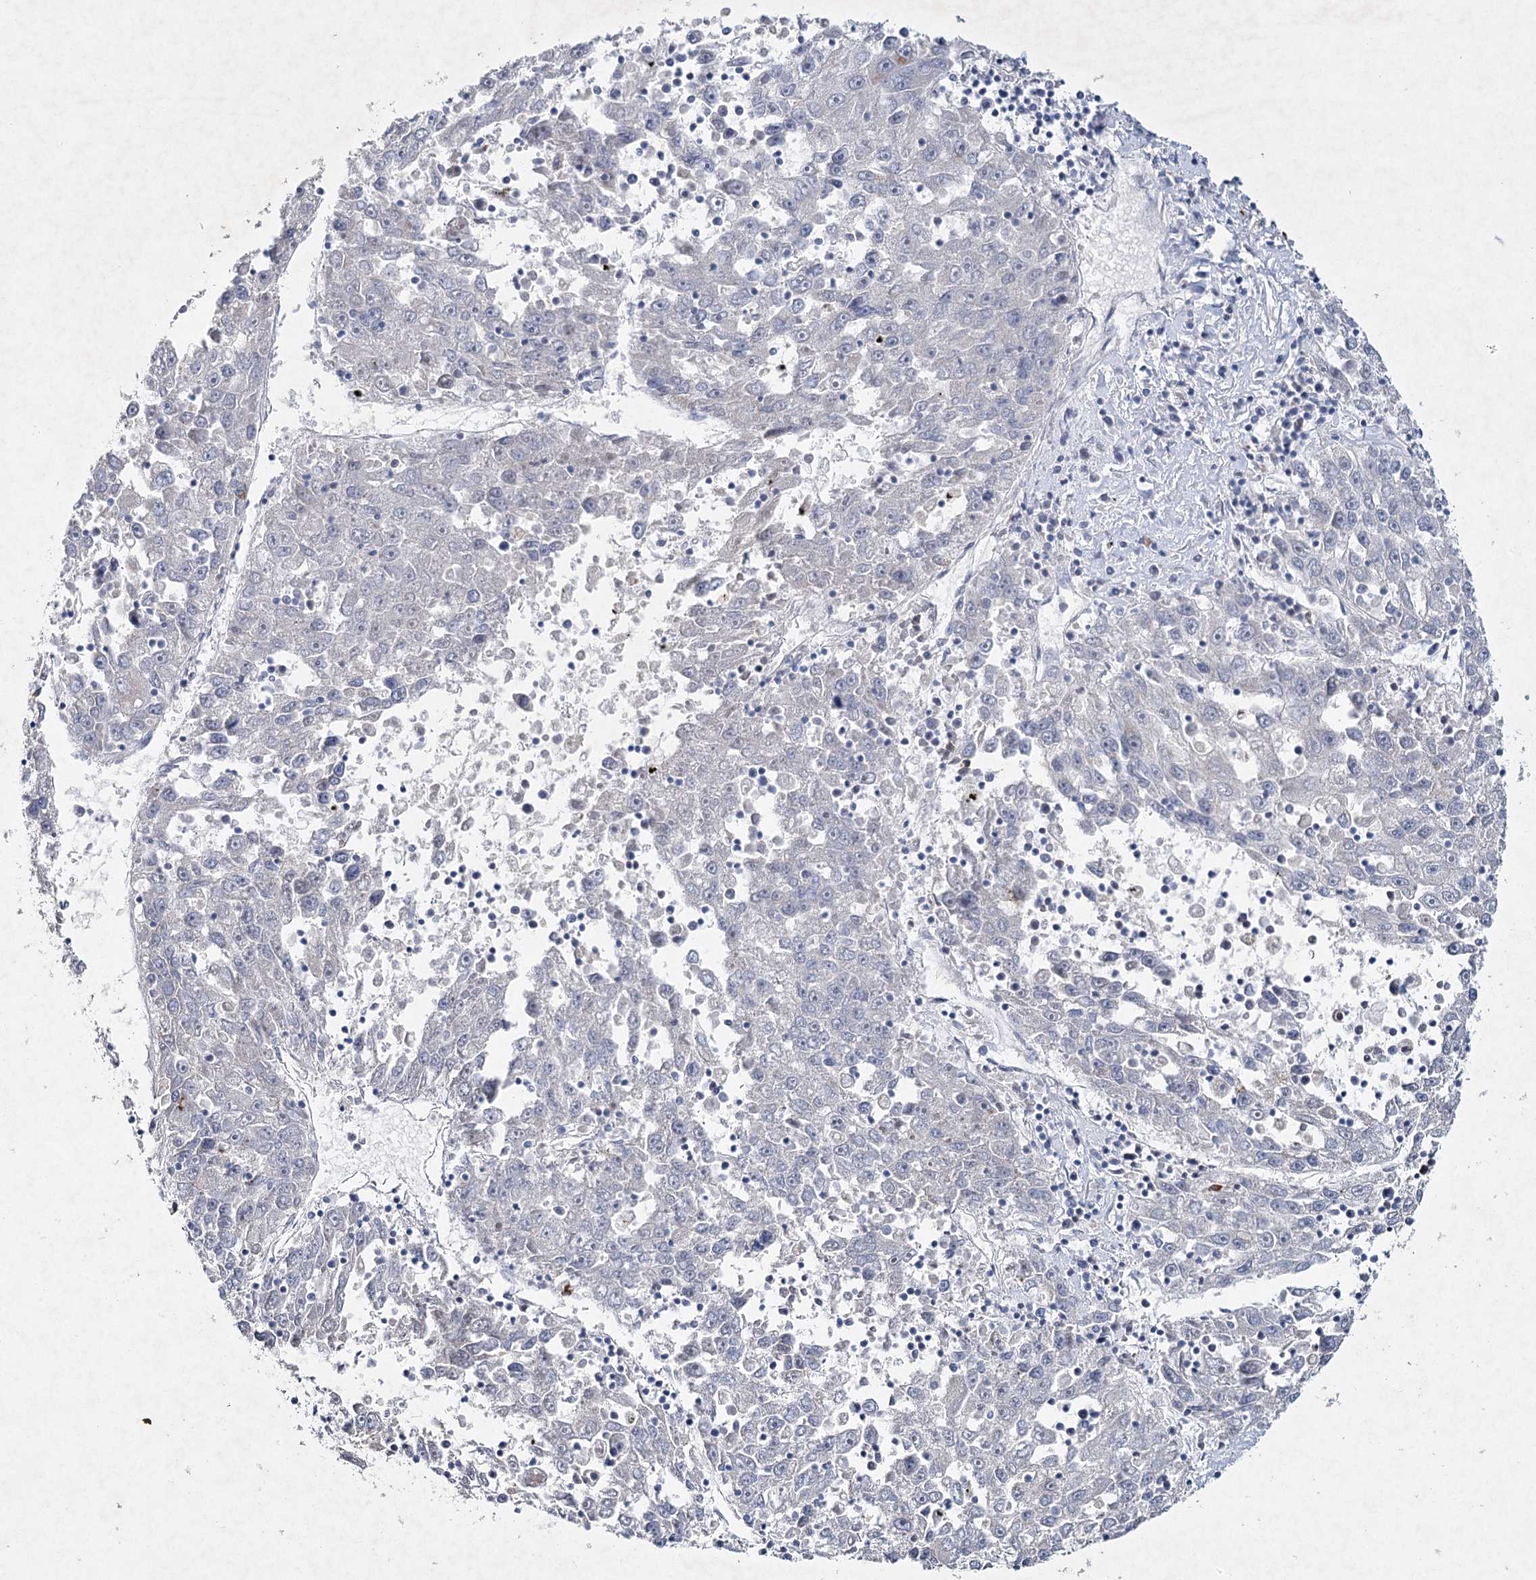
{"staining": {"intensity": "negative", "quantity": "none", "location": "none"}, "tissue": "liver cancer", "cell_type": "Tumor cells", "image_type": "cancer", "snomed": [{"axis": "morphology", "description": "Carcinoma, Hepatocellular, NOS"}, {"axis": "topography", "description": "Liver"}], "caption": "Image shows no protein staining in tumor cells of liver cancer (hepatocellular carcinoma) tissue. (Immunohistochemistry, brightfield microscopy, high magnification).", "gene": "RFX6", "patient": {"sex": "male", "age": 49}}